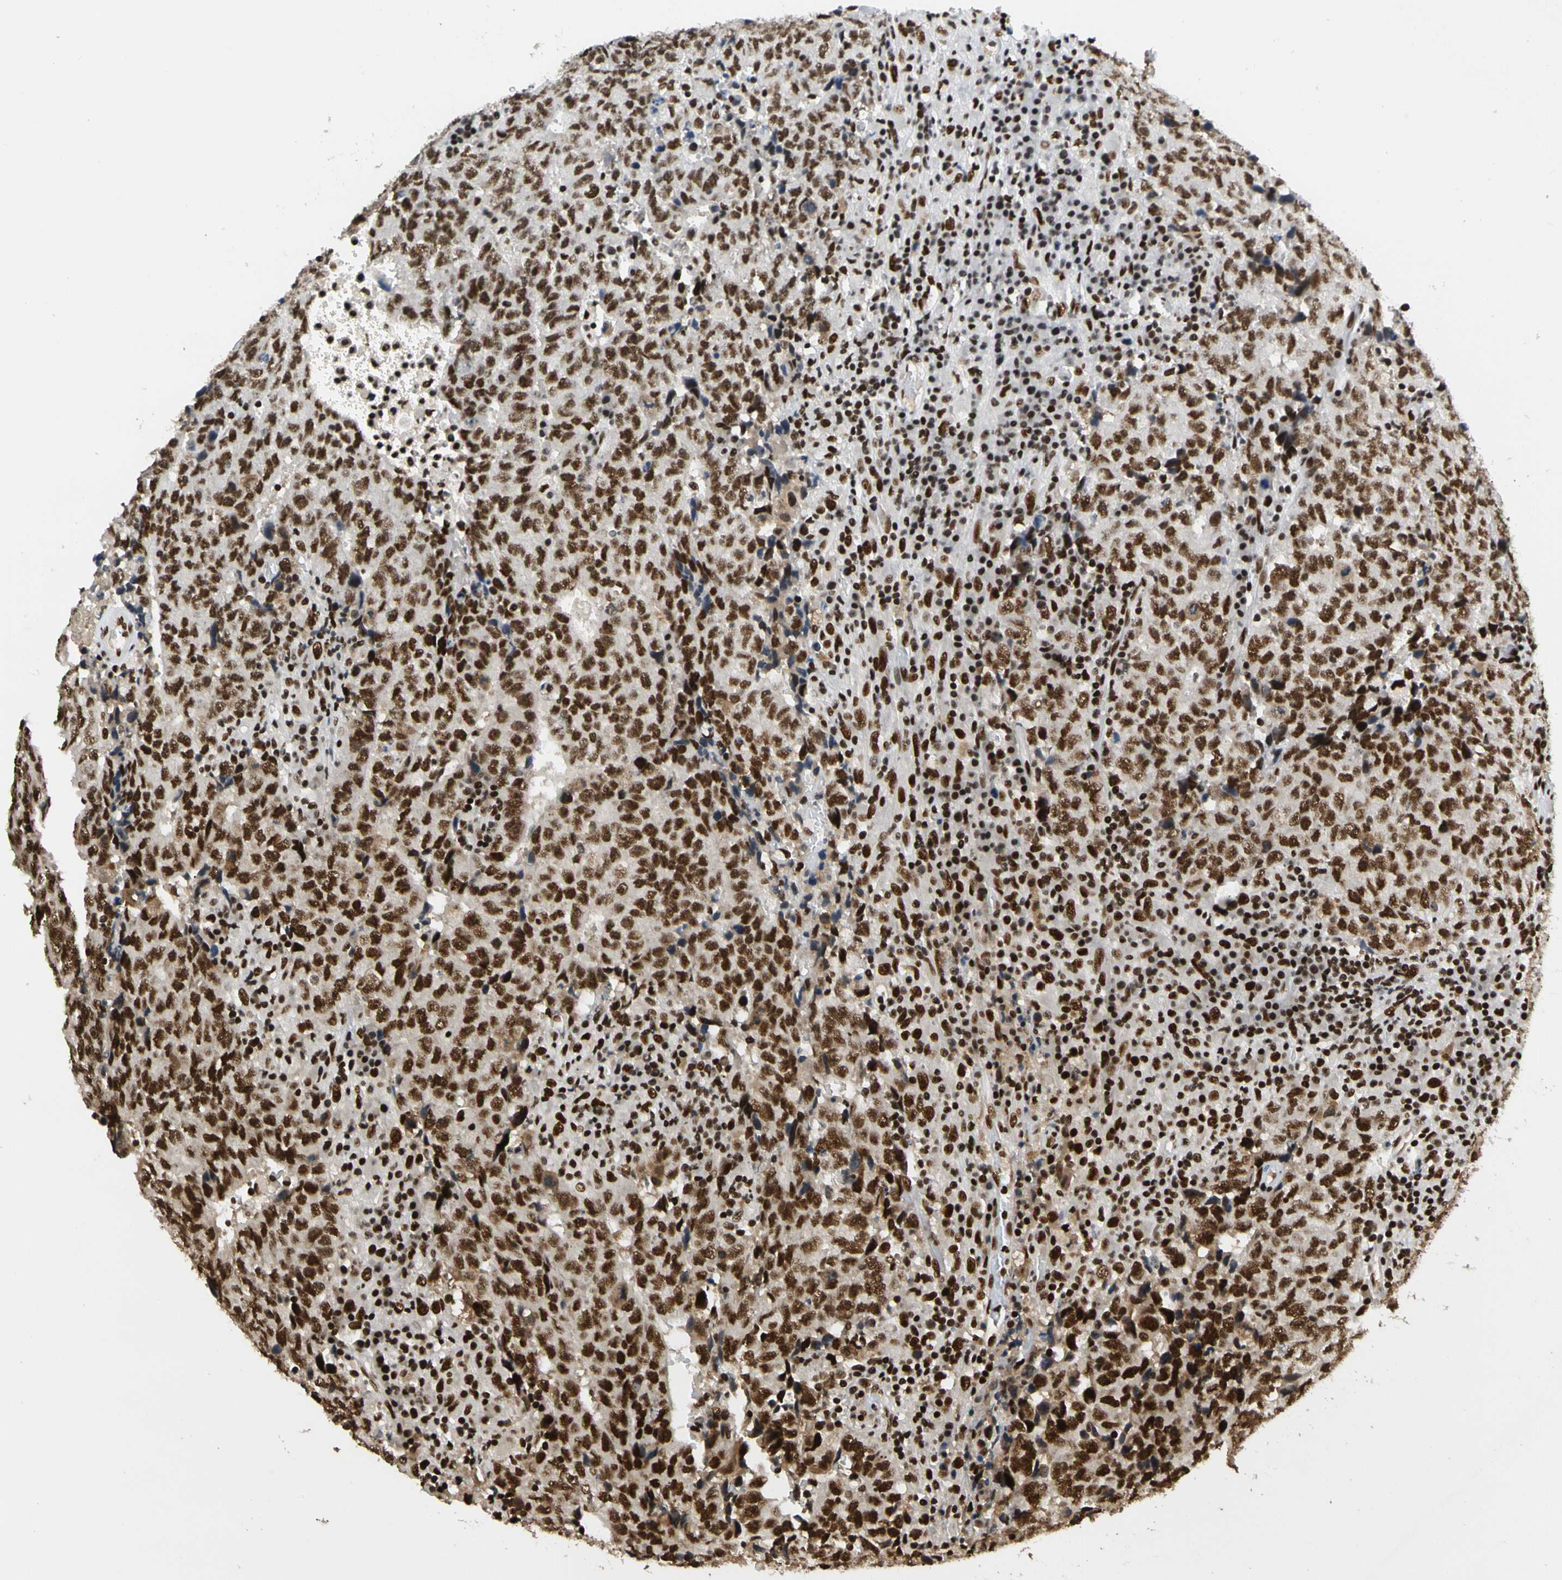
{"staining": {"intensity": "strong", "quantity": ">75%", "location": "nuclear"}, "tissue": "testis cancer", "cell_type": "Tumor cells", "image_type": "cancer", "snomed": [{"axis": "morphology", "description": "Necrosis, NOS"}, {"axis": "morphology", "description": "Carcinoma, Embryonal, NOS"}, {"axis": "topography", "description": "Testis"}], "caption": "DAB (3,3'-diaminobenzidine) immunohistochemical staining of embryonal carcinoma (testis) exhibits strong nuclear protein expression in about >75% of tumor cells.", "gene": "CDK12", "patient": {"sex": "male", "age": 19}}